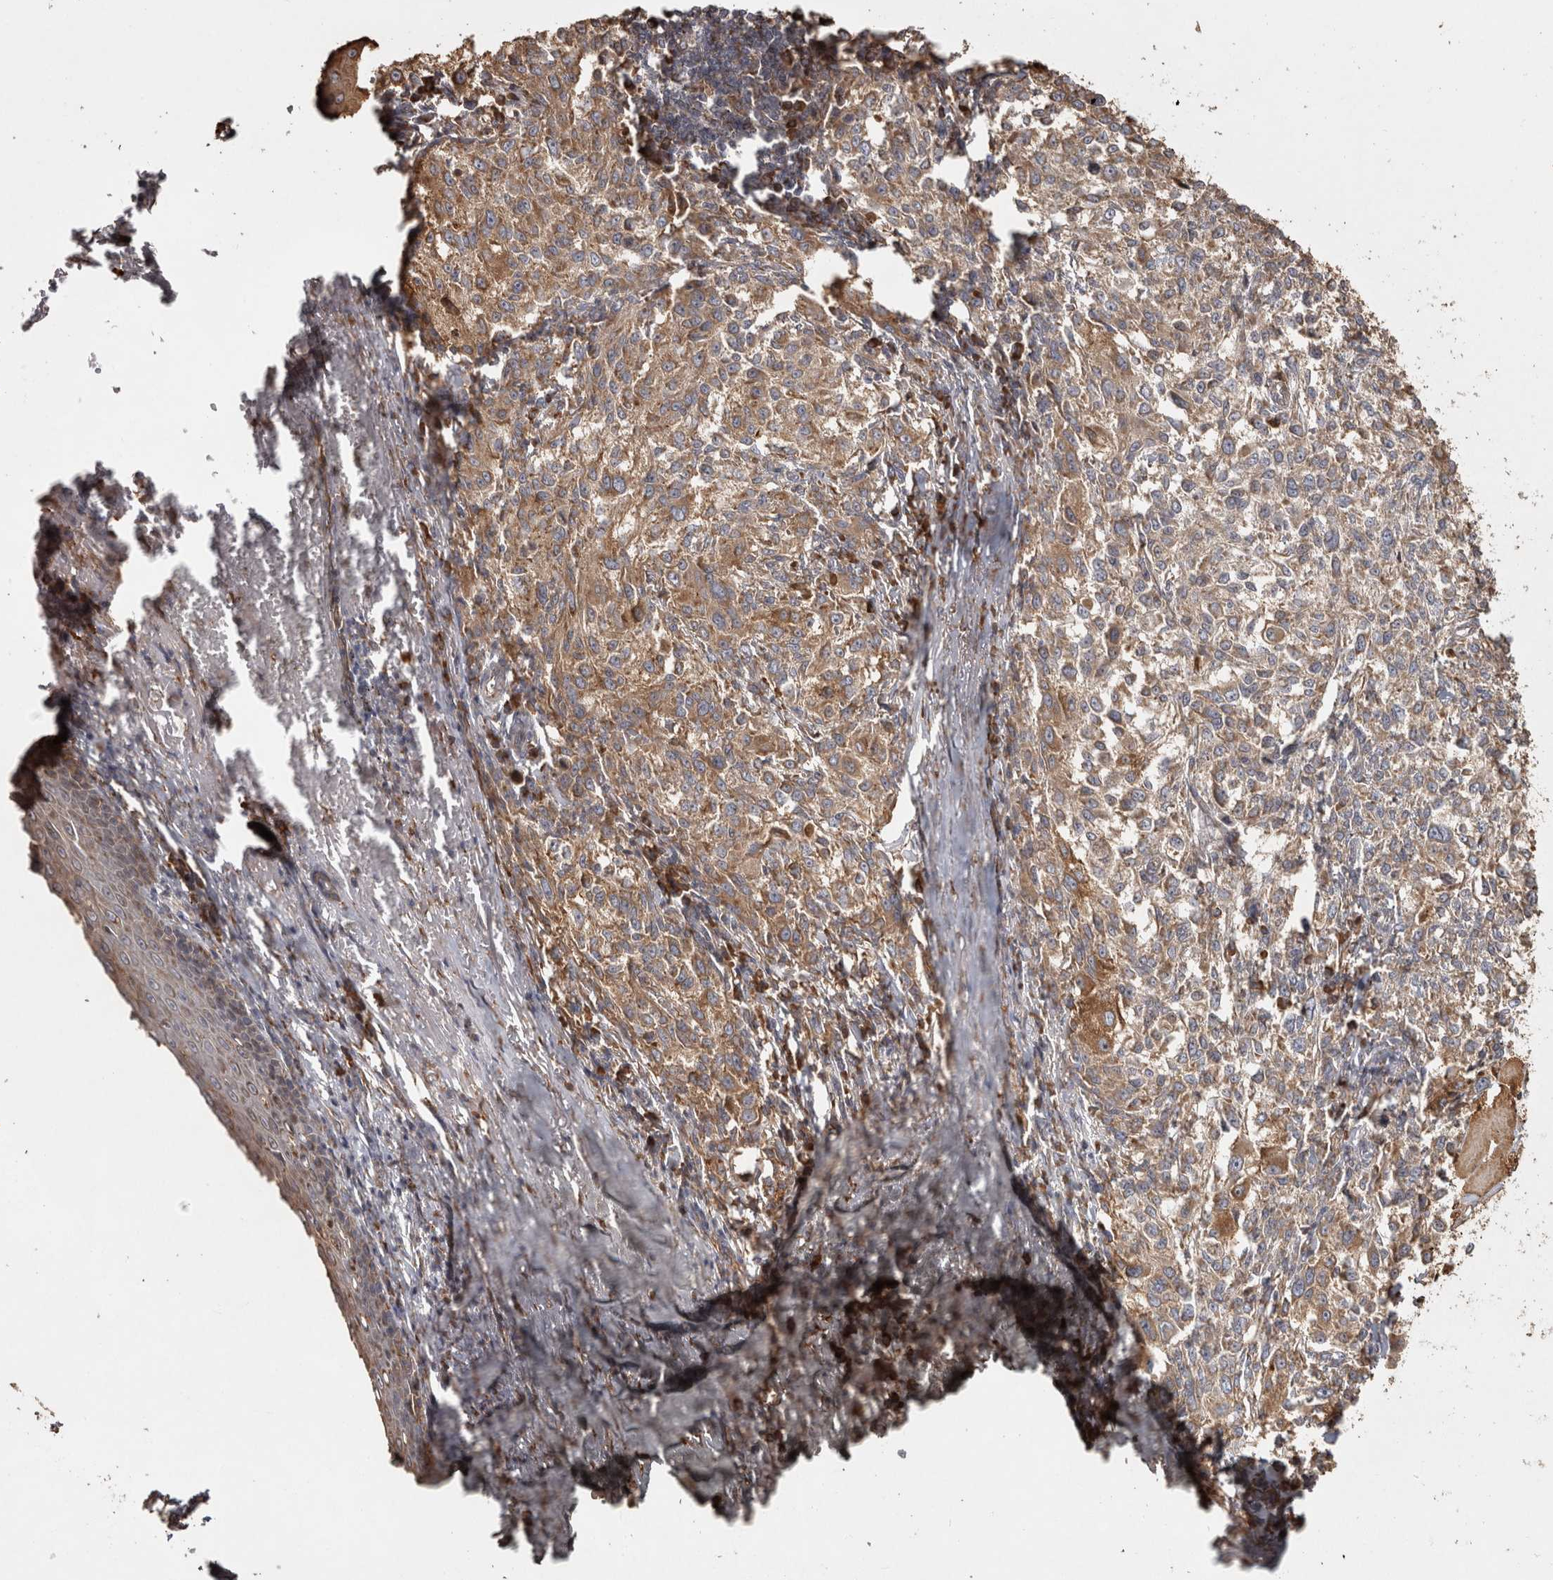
{"staining": {"intensity": "moderate", "quantity": "25%-75%", "location": "cytoplasmic/membranous"}, "tissue": "melanoma", "cell_type": "Tumor cells", "image_type": "cancer", "snomed": [{"axis": "morphology", "description": "Necrosis, NOS"}, {"axis": "morphology", "description": "Malignant melanoma, NOS"}, {"axis": "topography", "description": "Skin"}], "caption": "Protein staining exhibits moderate cytoplasmic/membranous staining in about 25%-75% of tumor cells in malignant melanoma. The staining was performed using DAB (3,3'-diaminobenzidine) to visualize the protein expression in brown, while the nuclei were stained in blue with hematoxylin (Magnification: 20x).", "gene": "CAMSAP2", "patient": {"sex": "female", "age": 87}}